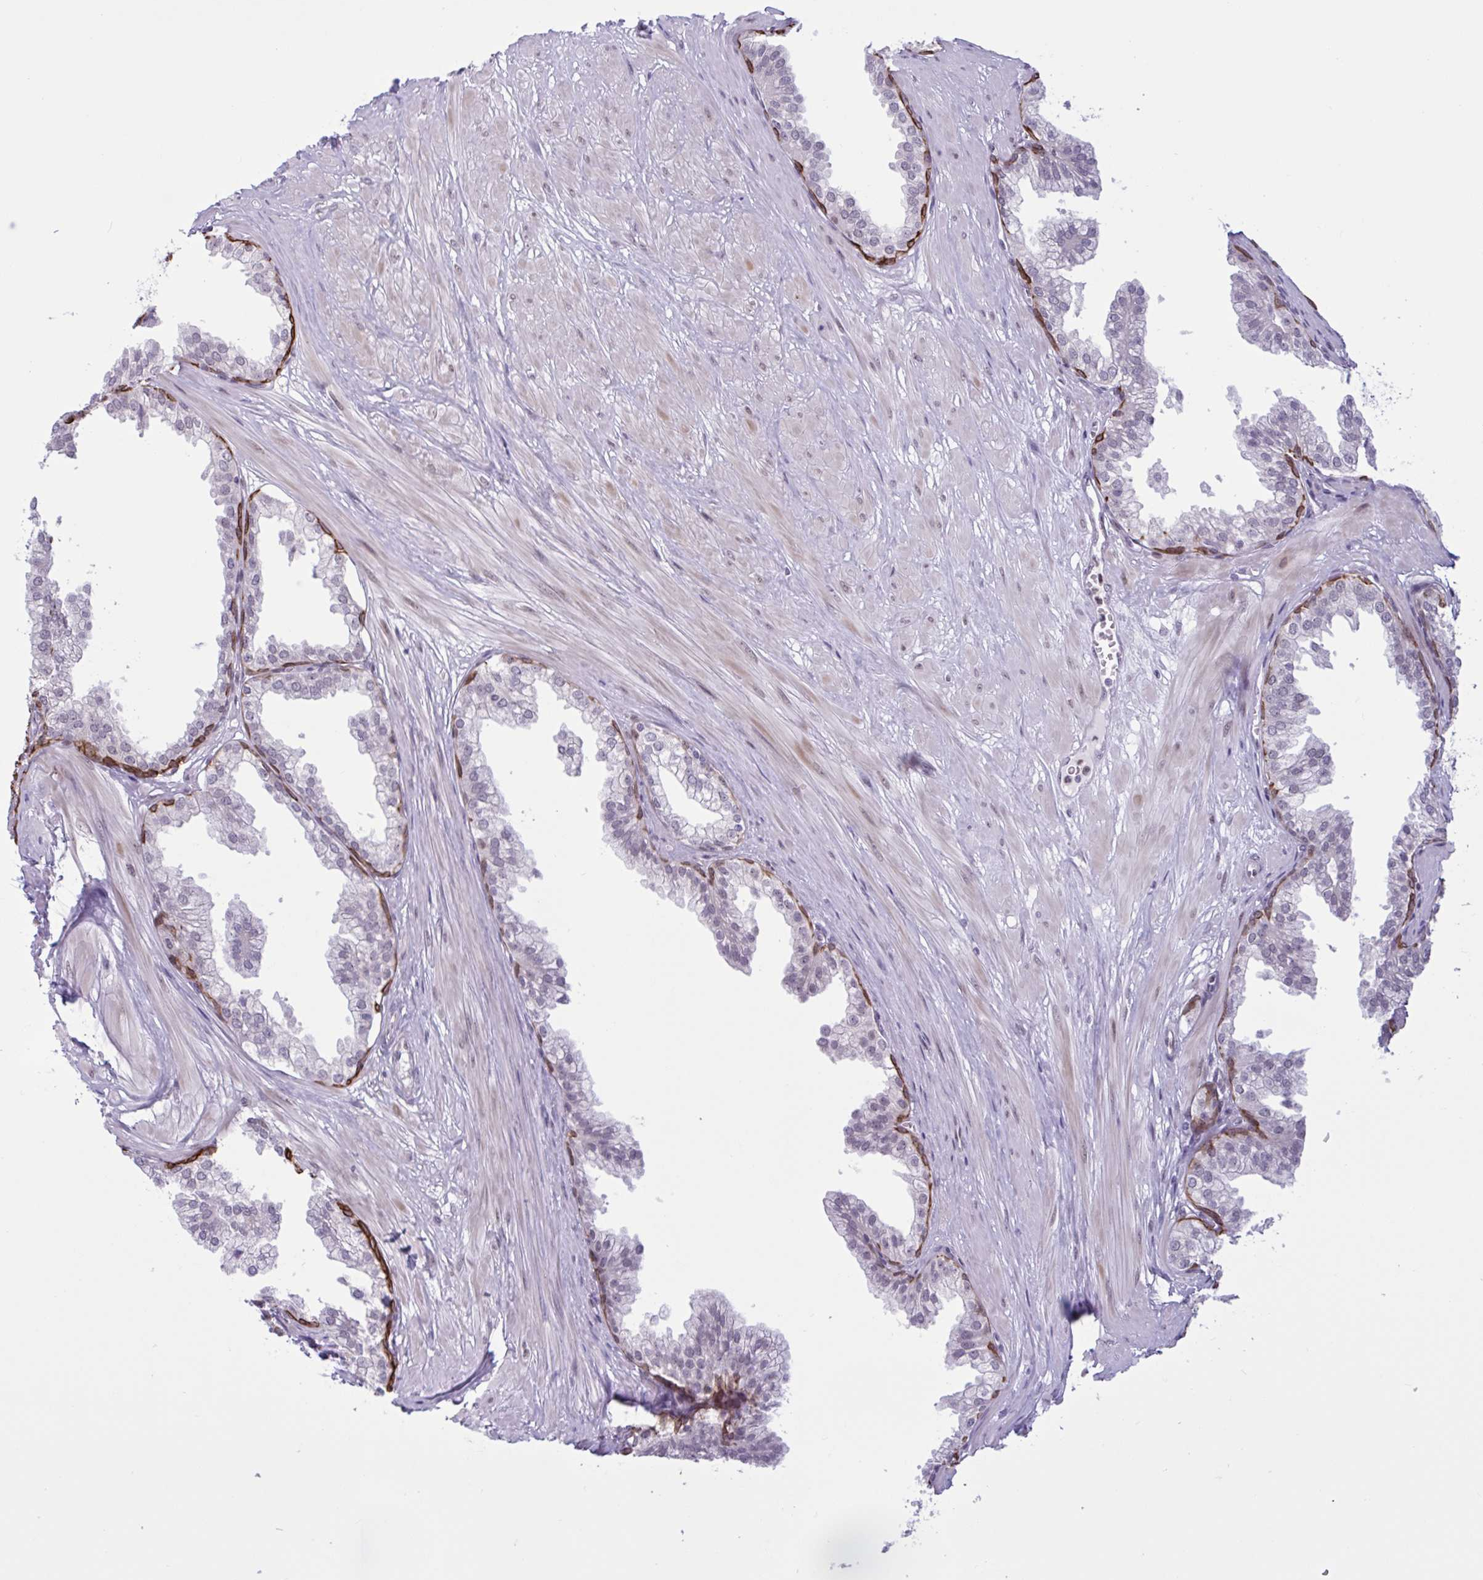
{"staining": {"intensity": "strong", "quantity": "<25%", "location": "cytoplasmic/membranous,nuclear"}, "tissue": "prostate", "cell_type": "Glandular cells", "image_type": "normal", "snomed": [{"axis": "morphology", "description": "Normal tissue, NOS"}, {"axis": "topography", "description": "Prostate"}, {"axis": "topography", "description": "Peripheral nerve tissue"}], "caption": "Glandular cells reveal medium levels of strong cytoplasmic/membranous,nuclear expression in about <25% of cells in normal prostate.", "gene": "PRMT6", "patient": {"sex": "male", "age": 55}}